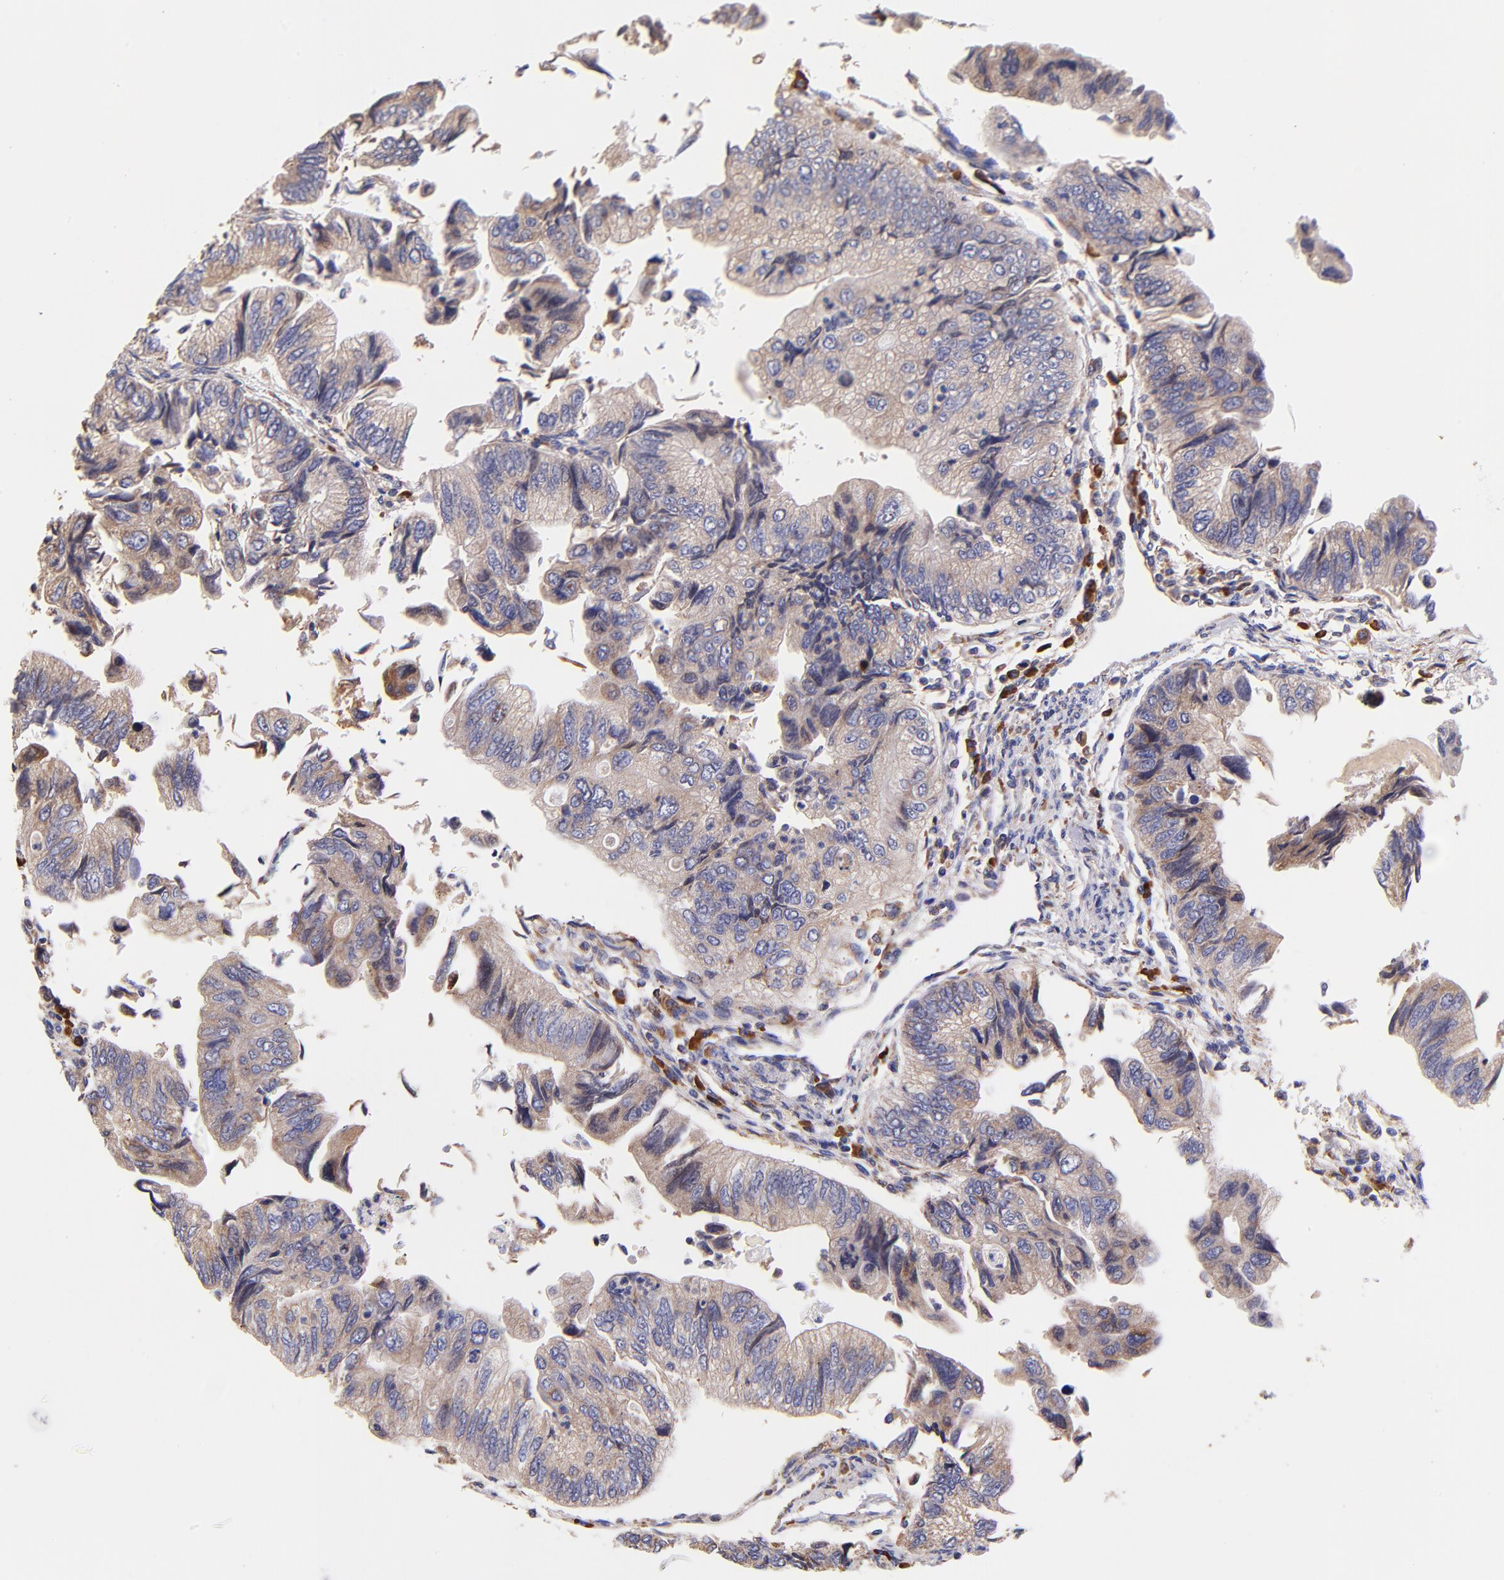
{"staining": {"intensity": "weak", "quantity": ">75%", "location": "cytoplasmic/membranous"}, "tissue": "colorectal cancer", "cell_type": "Tumor cells", "image_type": "cancer", "snomed": [{"axis": "morphology", "description": "Adenocarcinoma, NOS"}, {"axis": "topography", "description": "Colon"}], "caption": "Colorectal adenocarcinoma stained with a protein marker displays weak staining in tumor cells.", "gene": "PREX1", "patient": {"sex": "female", "age": 11}}